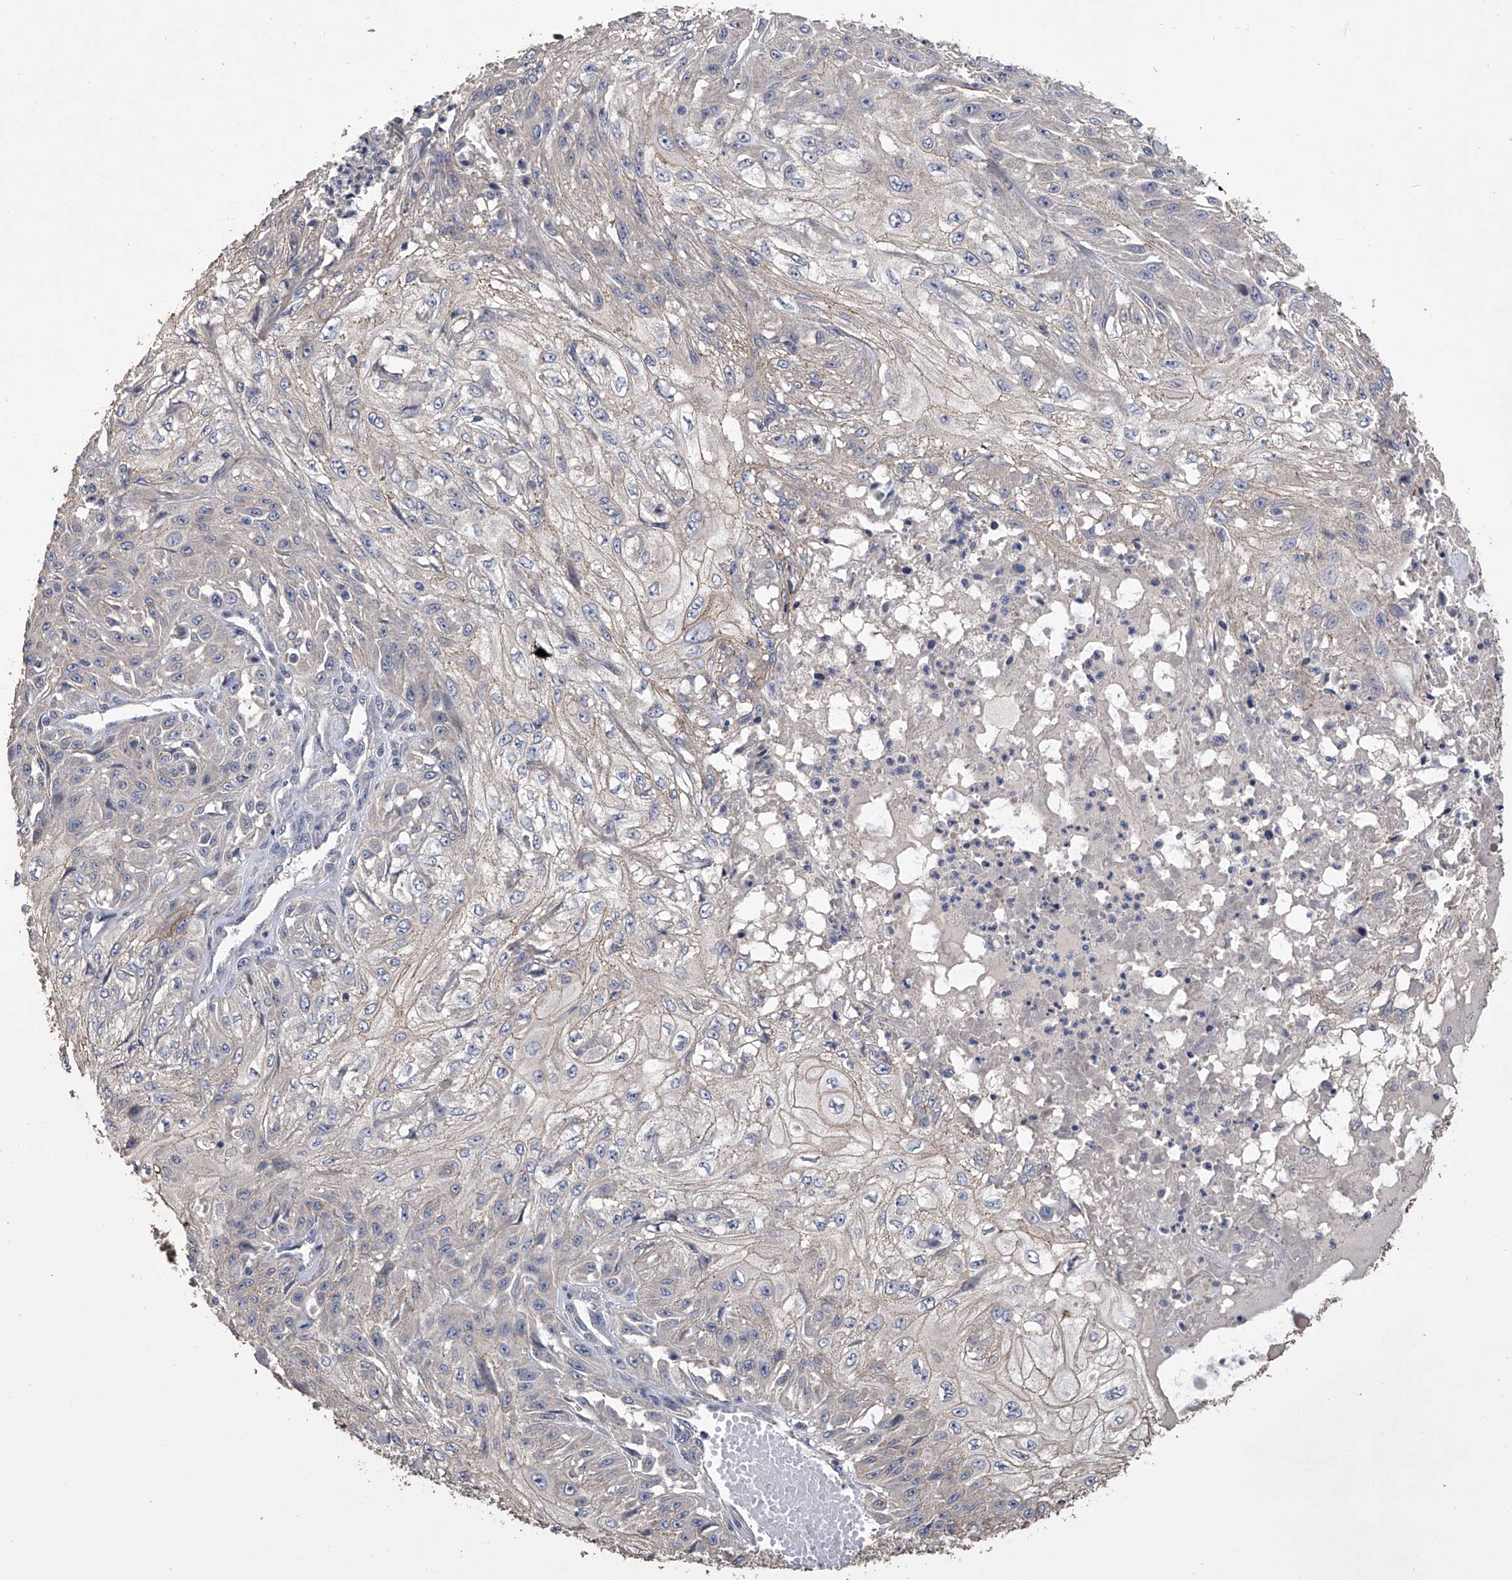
{"staining": {"intensity": "negative", "quantity": "none", "location": "none"}, "tissue": "skin cancer", "cell_type": "Tumor cells", "image_type": "cancer", "snomed": [{"axis": "morphology", "description": "Squamous cell carcinoma, NOS"}, {"axis": "morphology", "description": "Squamous cell carcinoma, metastatic, NOS"}, {"axis": "topography", "description": "Skin"}, {"axis": "topography", "description": "Lymph node"}], "caption": "Immunohistochemistry (IHC) image of skin cancer (metastatic squamous cell carcinoma) stained for a protein (brown), which demonstrates no staining in tumor cells.", "gene": "ZNF343", "patient": {"sex": "male", "age": 75}}